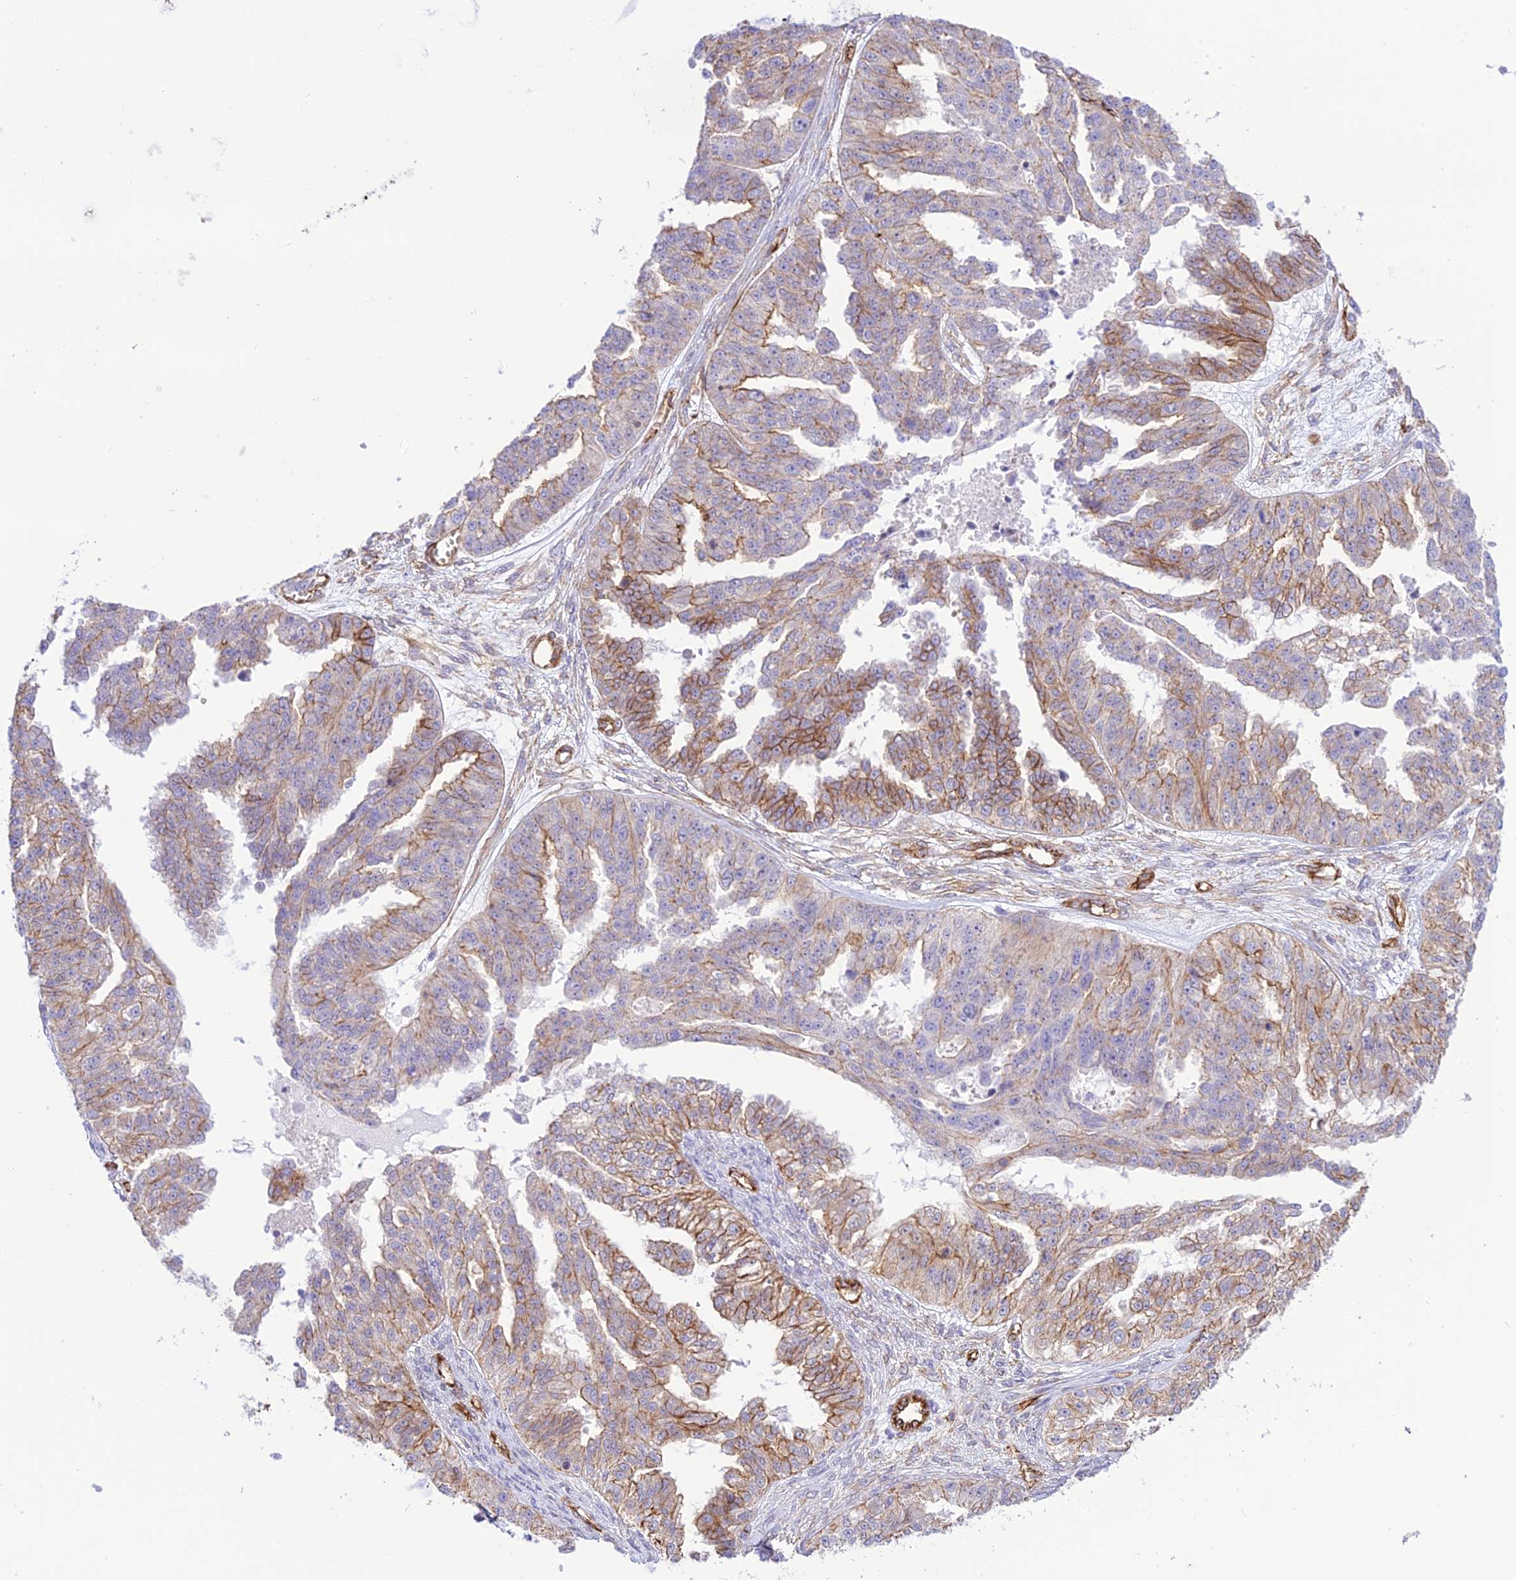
{"staining": {"intensity": "moderate", "quantity": "25%-75%", "location": "cytoplasmic/membranous"}, "tissue": "ovarian cancer", "cell_type": "Tumor cells", "image_type": "cancer", "snomed": [{"axis": "morphology", "description": "Cystadenocarcinoma, serous, NOS"}, {"axis": "topography", "description": "Ovary"}], "caption": "Serous cystadenocarcinoma (ovarian) was stained to show a protein in brown. There is medium levels of moderate cytoplasmic/membranous positivity in approximately 25%-75% of tumor cells.", "gene": "YPEL5", "patient": {"sex": "female", "age": 58}}